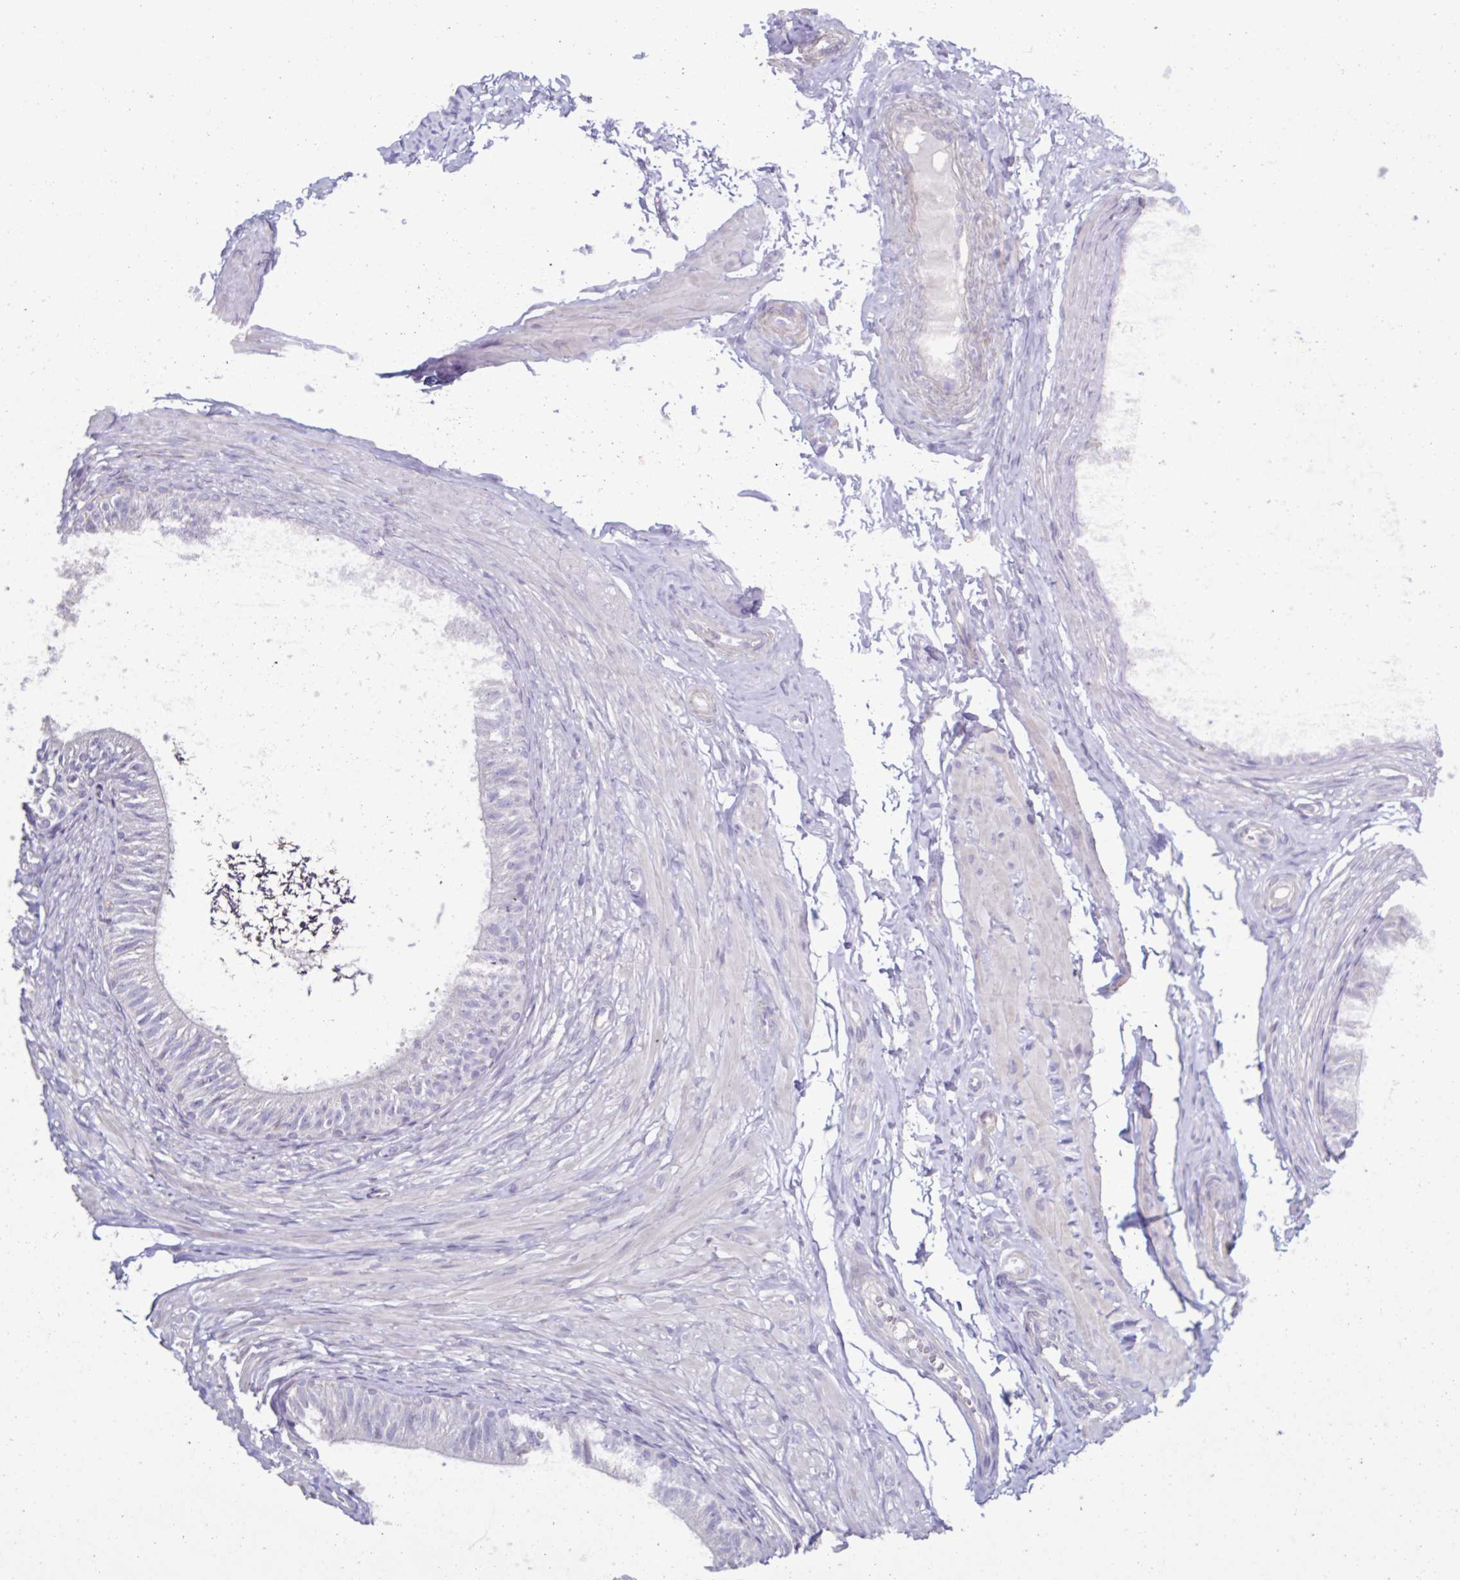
{"staining": {"intensity": "negative", "quantity": "none", "location": "none"}, "tissue": "epididymis", "cell_type": "Glandular cells", "image_type": "normal", "snomed": [{"axis": "morphology", "description": "Normal tissue, NOS"}, {"axis": "topography", "description": "Epididymis, spermatic cord, NOS"}, {"axis": "topography", "description": "Epididymis"}, {"axis": "topography", "description": "Peripheral nerve tissue"}], "caption": "IHC of normal epididymis reveals no staining in glandular cells.", "gene": "PLA2G4E", "patient": {"sex": "male", "age": 29}}